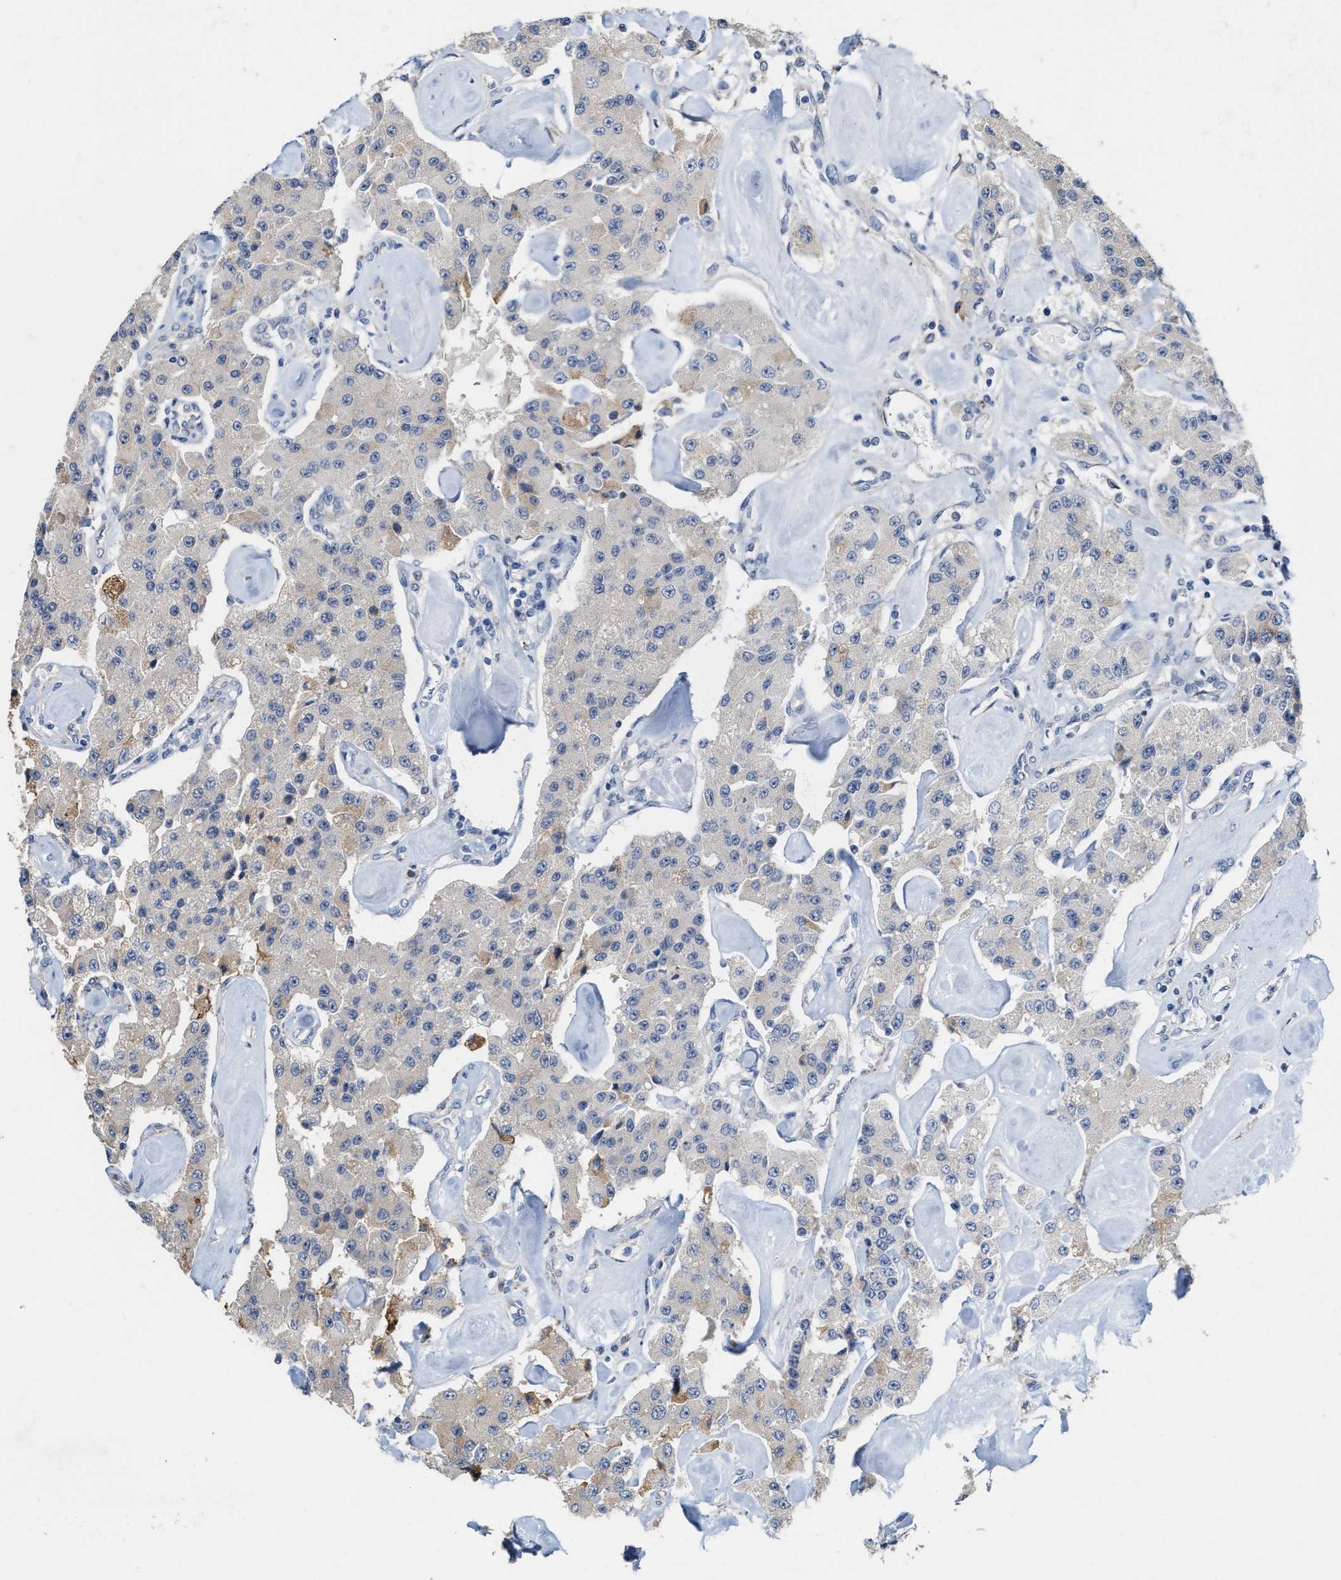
{"staining": {"intensity": "weak", "quantity": "<25%", "location": "cytoplasmic/membranous"}, "tissue": "carcinoid", "cell_type": "Tumor cells", "image_type": "cancer", "snomed": [{"axis": "morphology", "description": "Carcinoid, malignant, NOS"}, {"axis": "topography", "description": "Pancreas"}], "caption": "Immunohistochemistry of malignant carcinoid shows no staining in tumor cells. (Brightfield microscopy of DAB (3,3'-diaminobenzidine) immunohistochemistry (IHC) at high magnification).", "gene": "RYR2", "patient": {"sex": "male", "age": 41}}